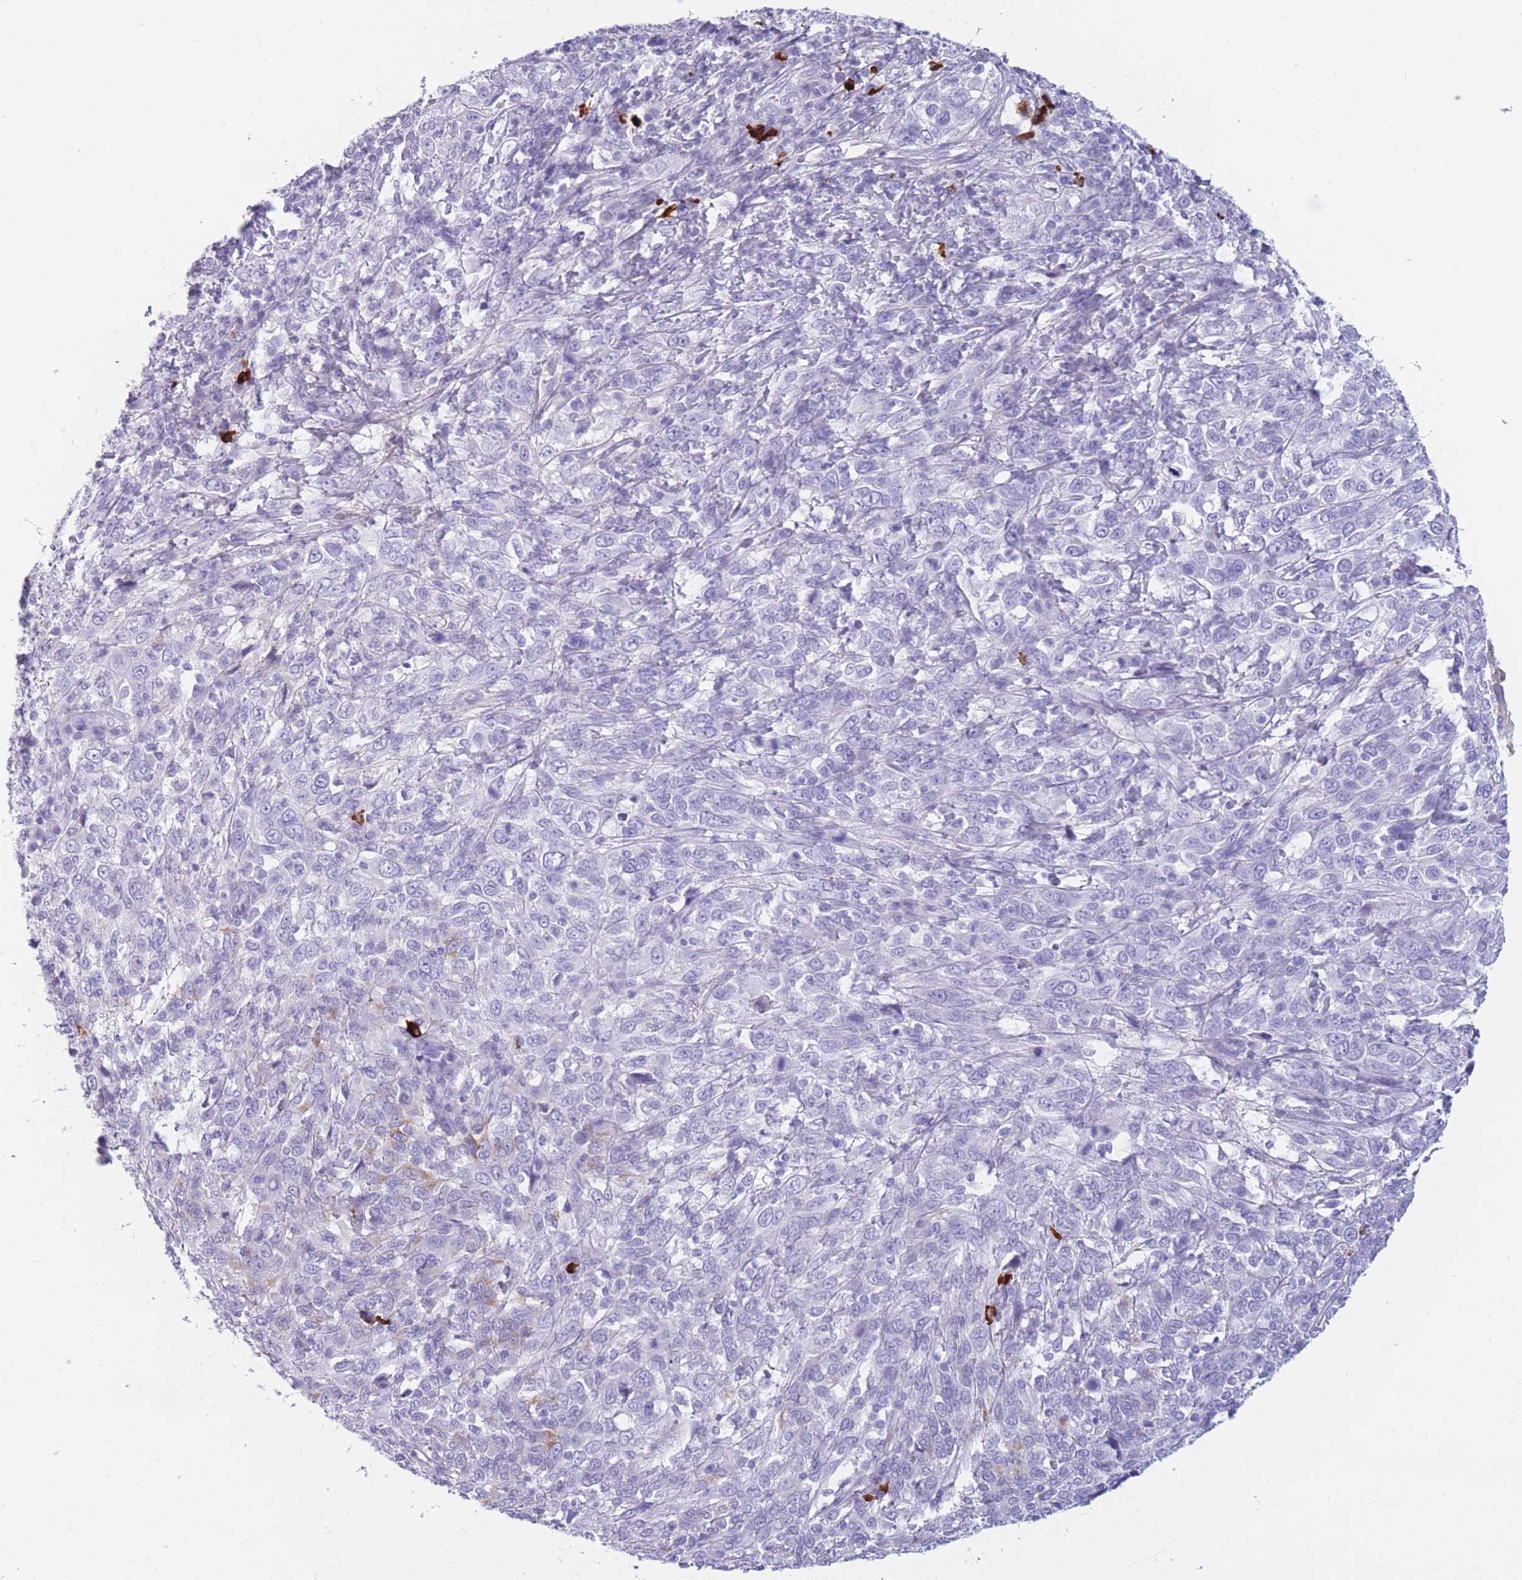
{"staining": {"intensity": "negative", "quantity": "none", "location": "none"}, "tissue": "cervical cancer", "cell_type": "Tumor cells", "image_type": "cancer", "snomed": [{"axis": "morphology", "description": "Squamous cell carcinoma, NOS"}, {"axis": "topography", "description": "Cervix"}], "caption": "Protein analysis of squamous cell carcinoma (cervical) shows no significant staining in tumor cells.", "gene": "TNFSF11", "patient": {"sex": "female", "age": 46}}